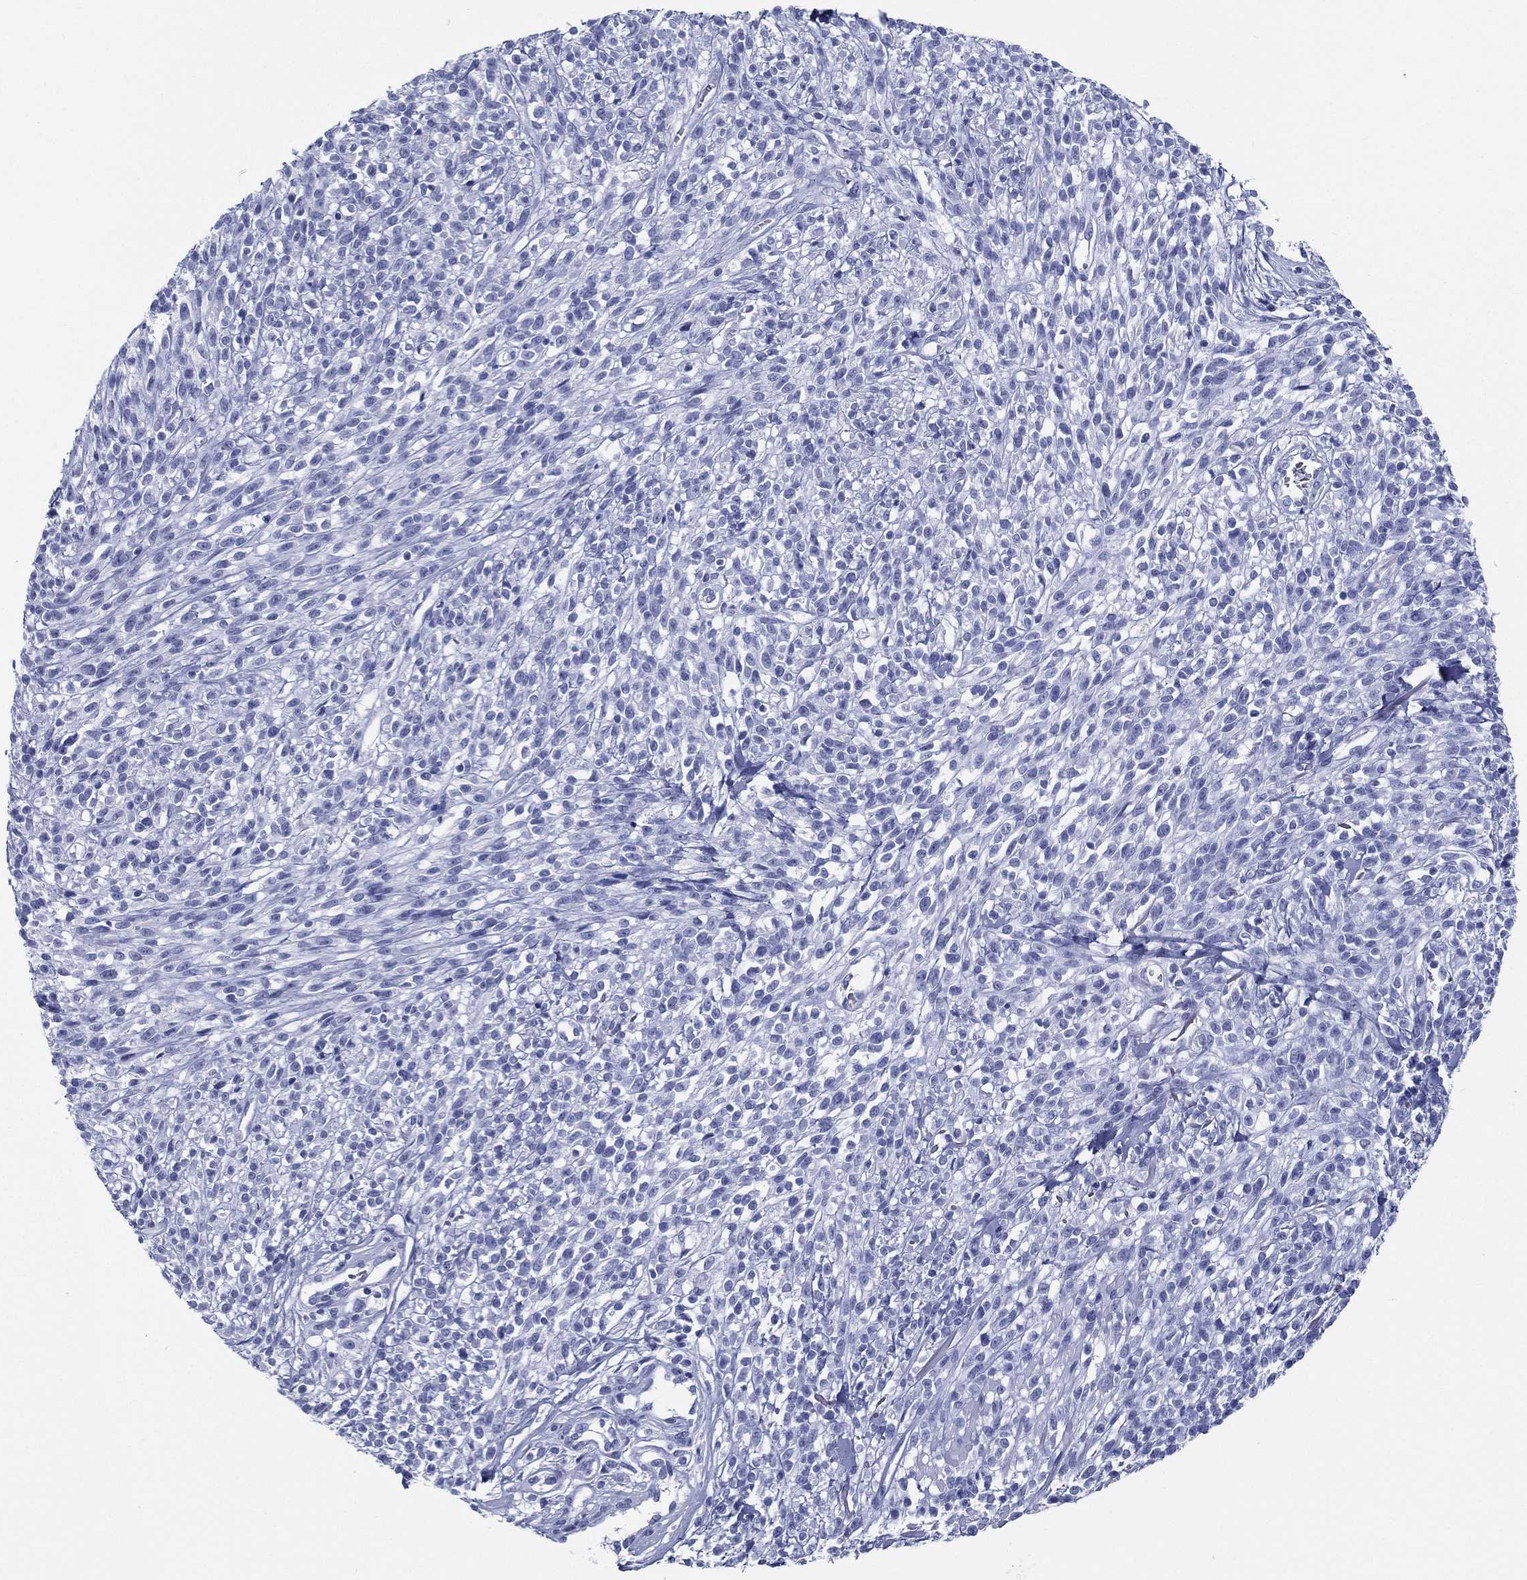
{"staining": {"intensity": "negative", "quantity": "none", "location": "none"}, "tissue": "melanoma", "cell_type": "Tumor cells", "image_type": "cancer", "snomed": [{"axis": "morphology", "description": "Malignant melanoma, NOS"}, {"axis": "topography", "description": "Skin"}, {"axis": "topography", "description": "Skin of trunk"}], "caption": "Photomicrograph shows no protein staining in tumor cells of melanoma tissue.", "gene": "RSPH4A", "patient": {"sex": "male", "age": 74}}